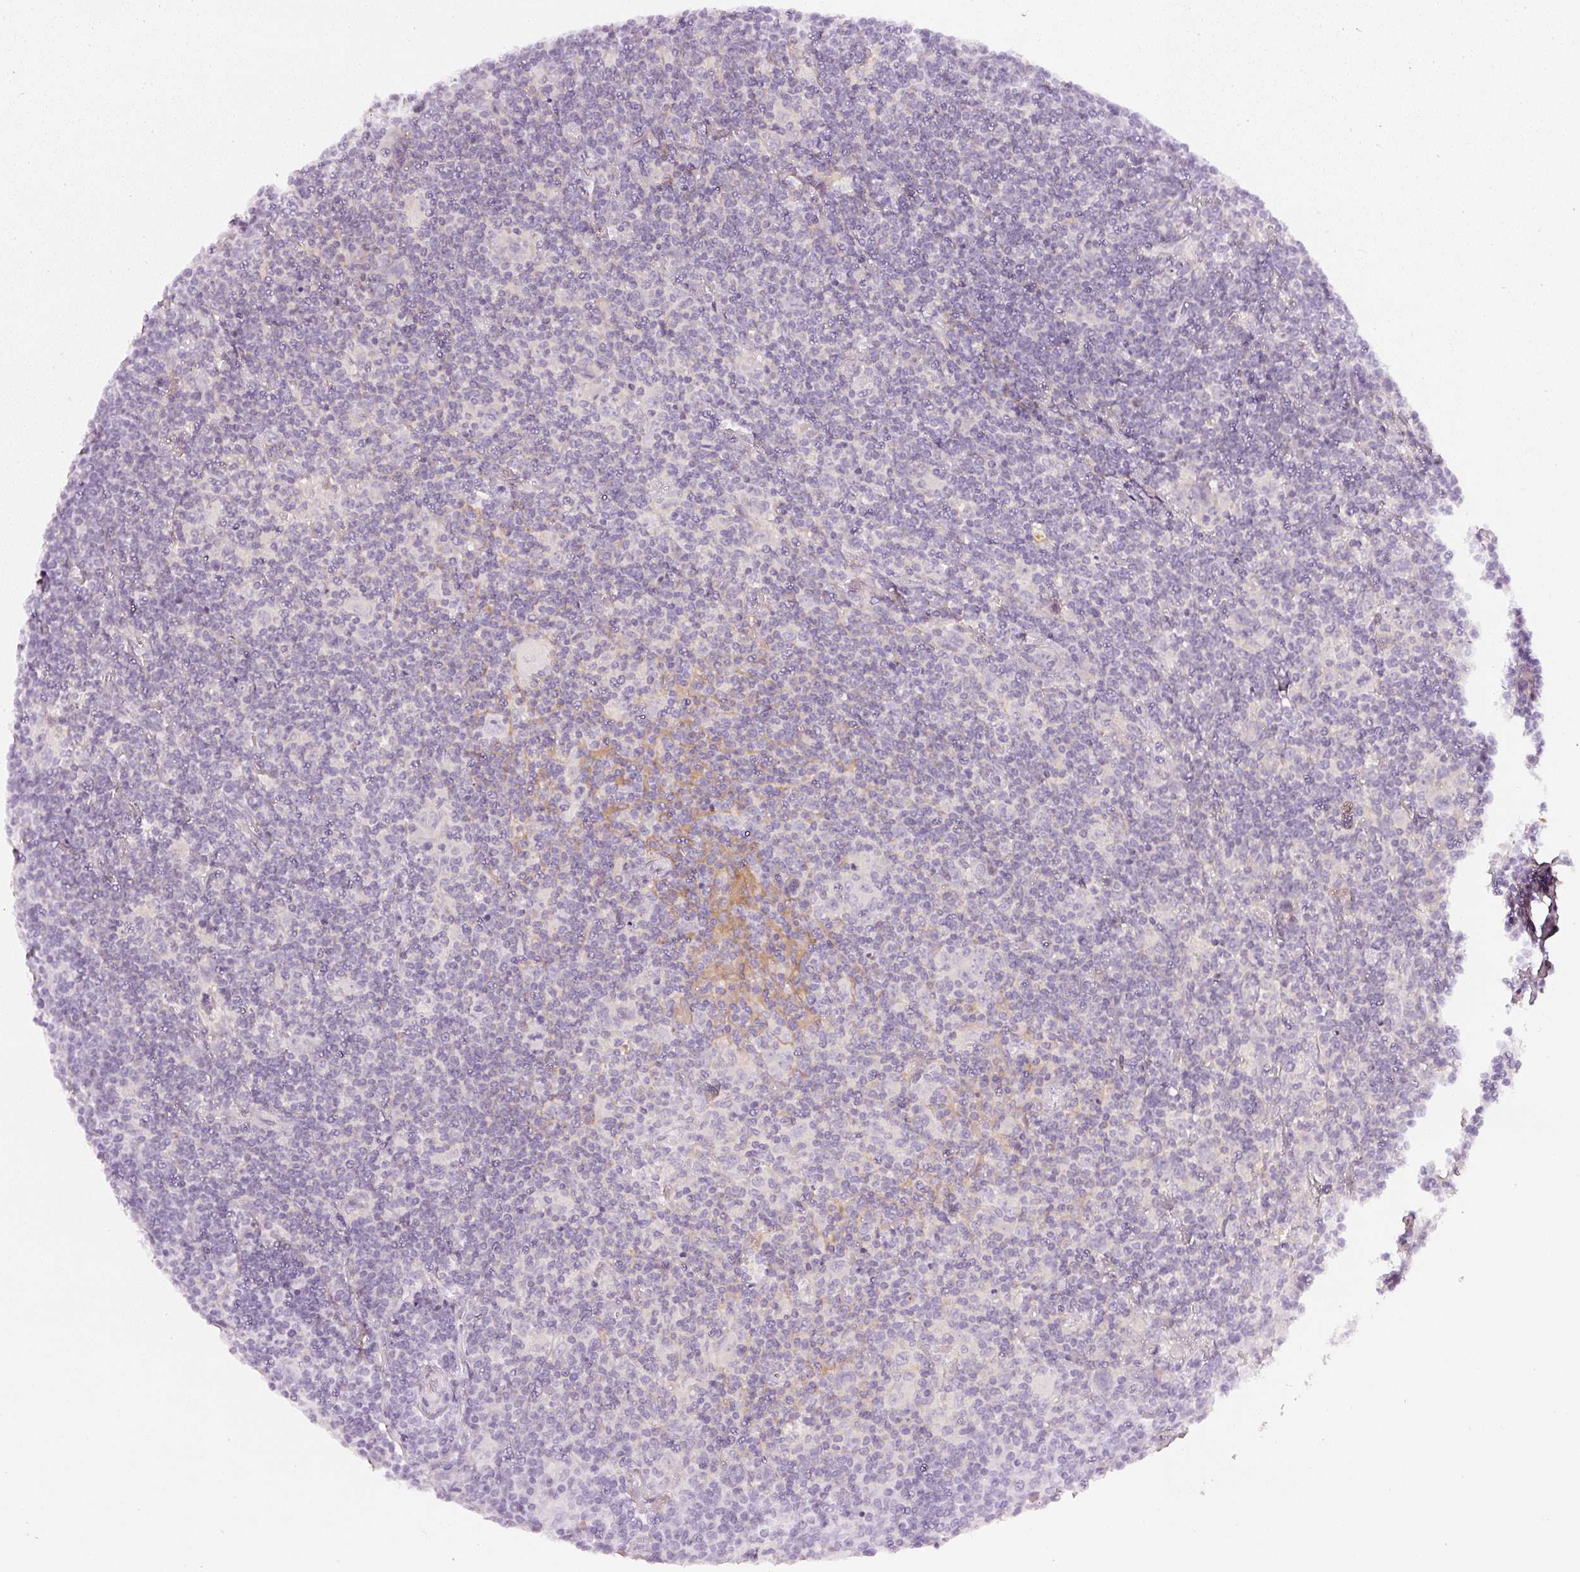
{"staining": {"intensity": "negative", "quantity": "none", "location": "none"}, "tissue": "lymphoma", "cell_type": "Tumor cells", "image_type": "cancer", "snomed": [{"axis": "morphology", "description": "Hodgkin's disease, NOS"}, {"axis": "topography", "description": "Lymph node"}], "caption": "DAB immunohistochemical staining of Hodgkin's disease exhibits no significant expression in tumor cells.", "gene": "CNP", "patient": {"sex": "female", "age": 18}}